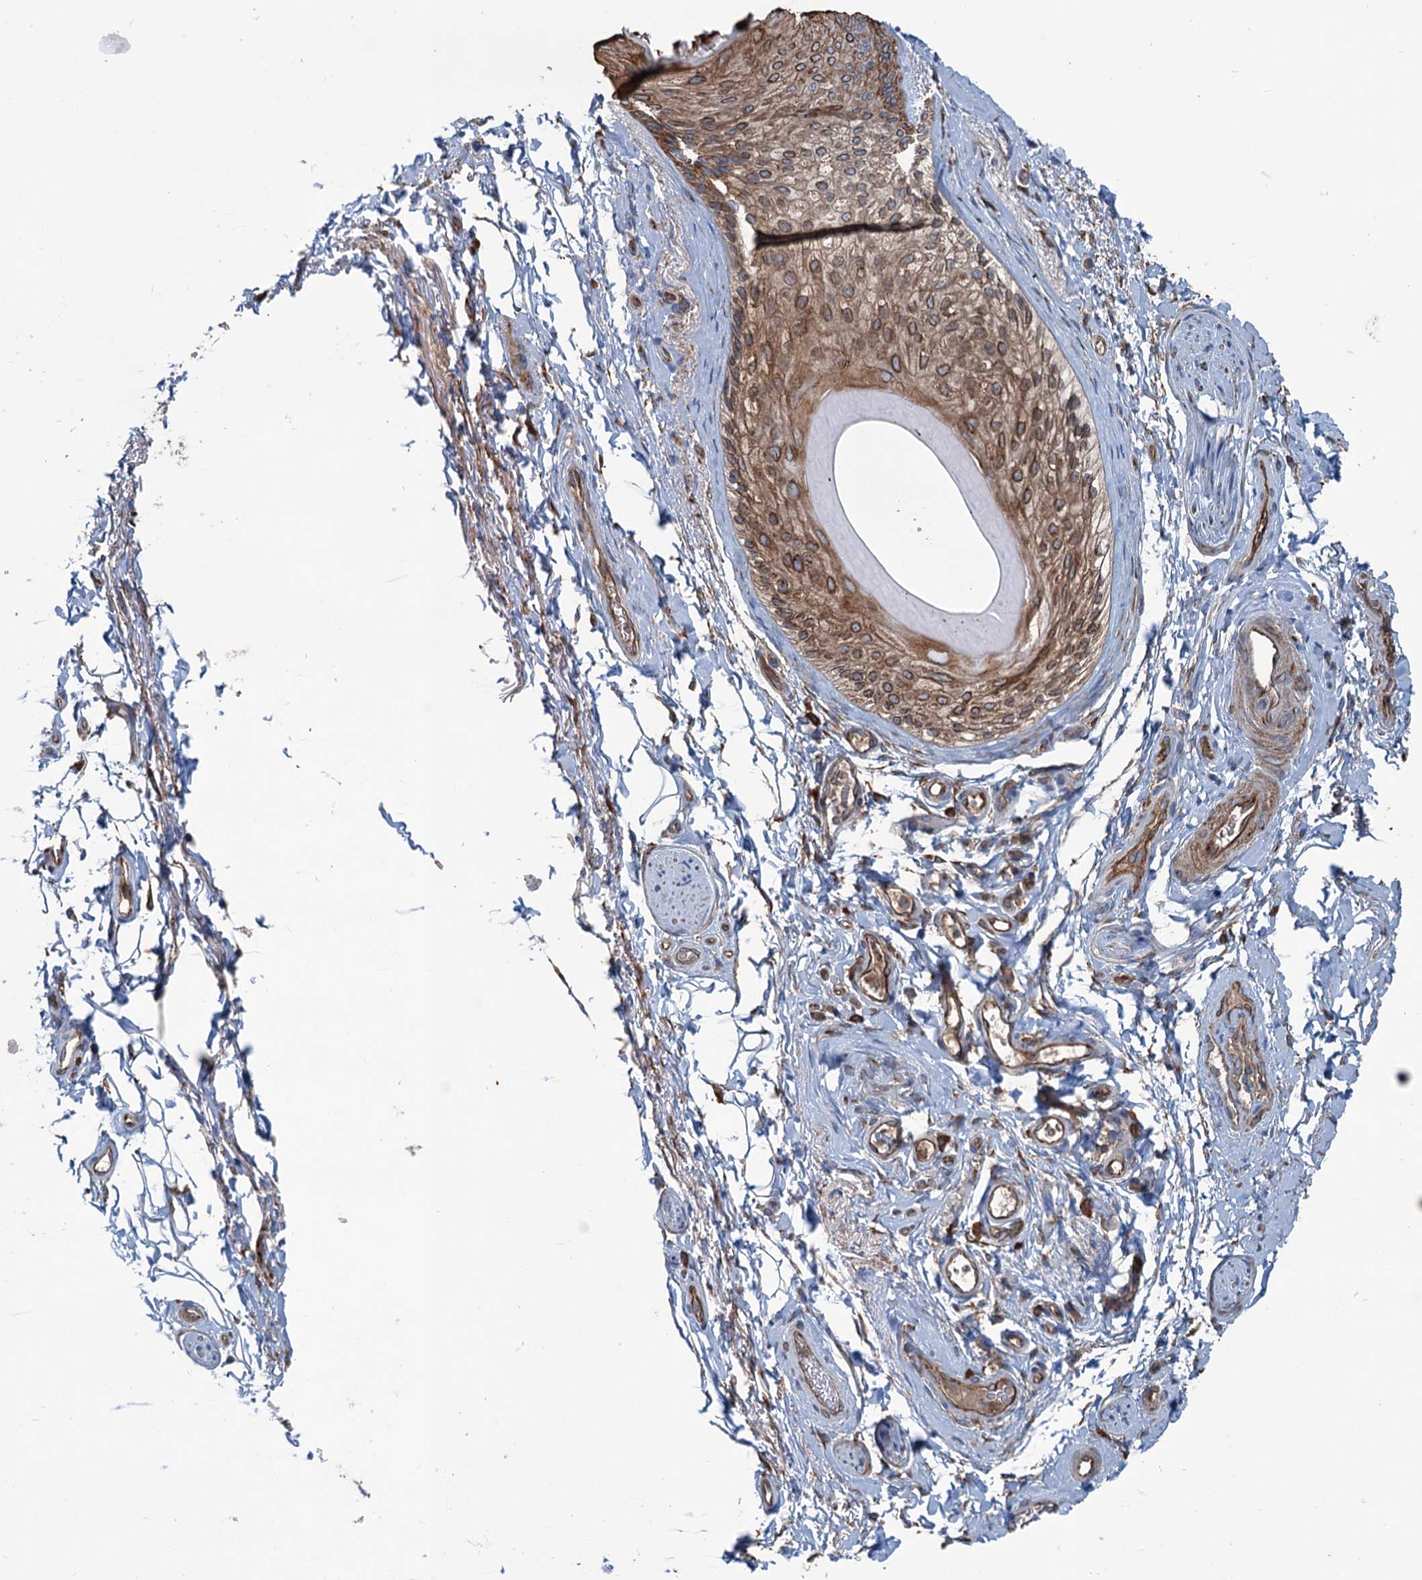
{"staining": {"intensity": "moderate", "quantity": ">75%", "location": "cytoplasmic/membranous"}, "tissue": "skin", "cell_type": "Epidermal cells", "image_type": "normal", "snomed": [{"axis": "morphology", "description": "Normal tissue, NOS"}, {"axis": "topography", "description": "Anal"}], "caption": "A micrograph showing moderate cytoplasmic/membranous expression in about >75% of epidermal cells in benign skin, as visualized by brown immunohistochemical staining.", "gene": "CALCOCO1", "patient": {"sex": "male", "age": 44}}